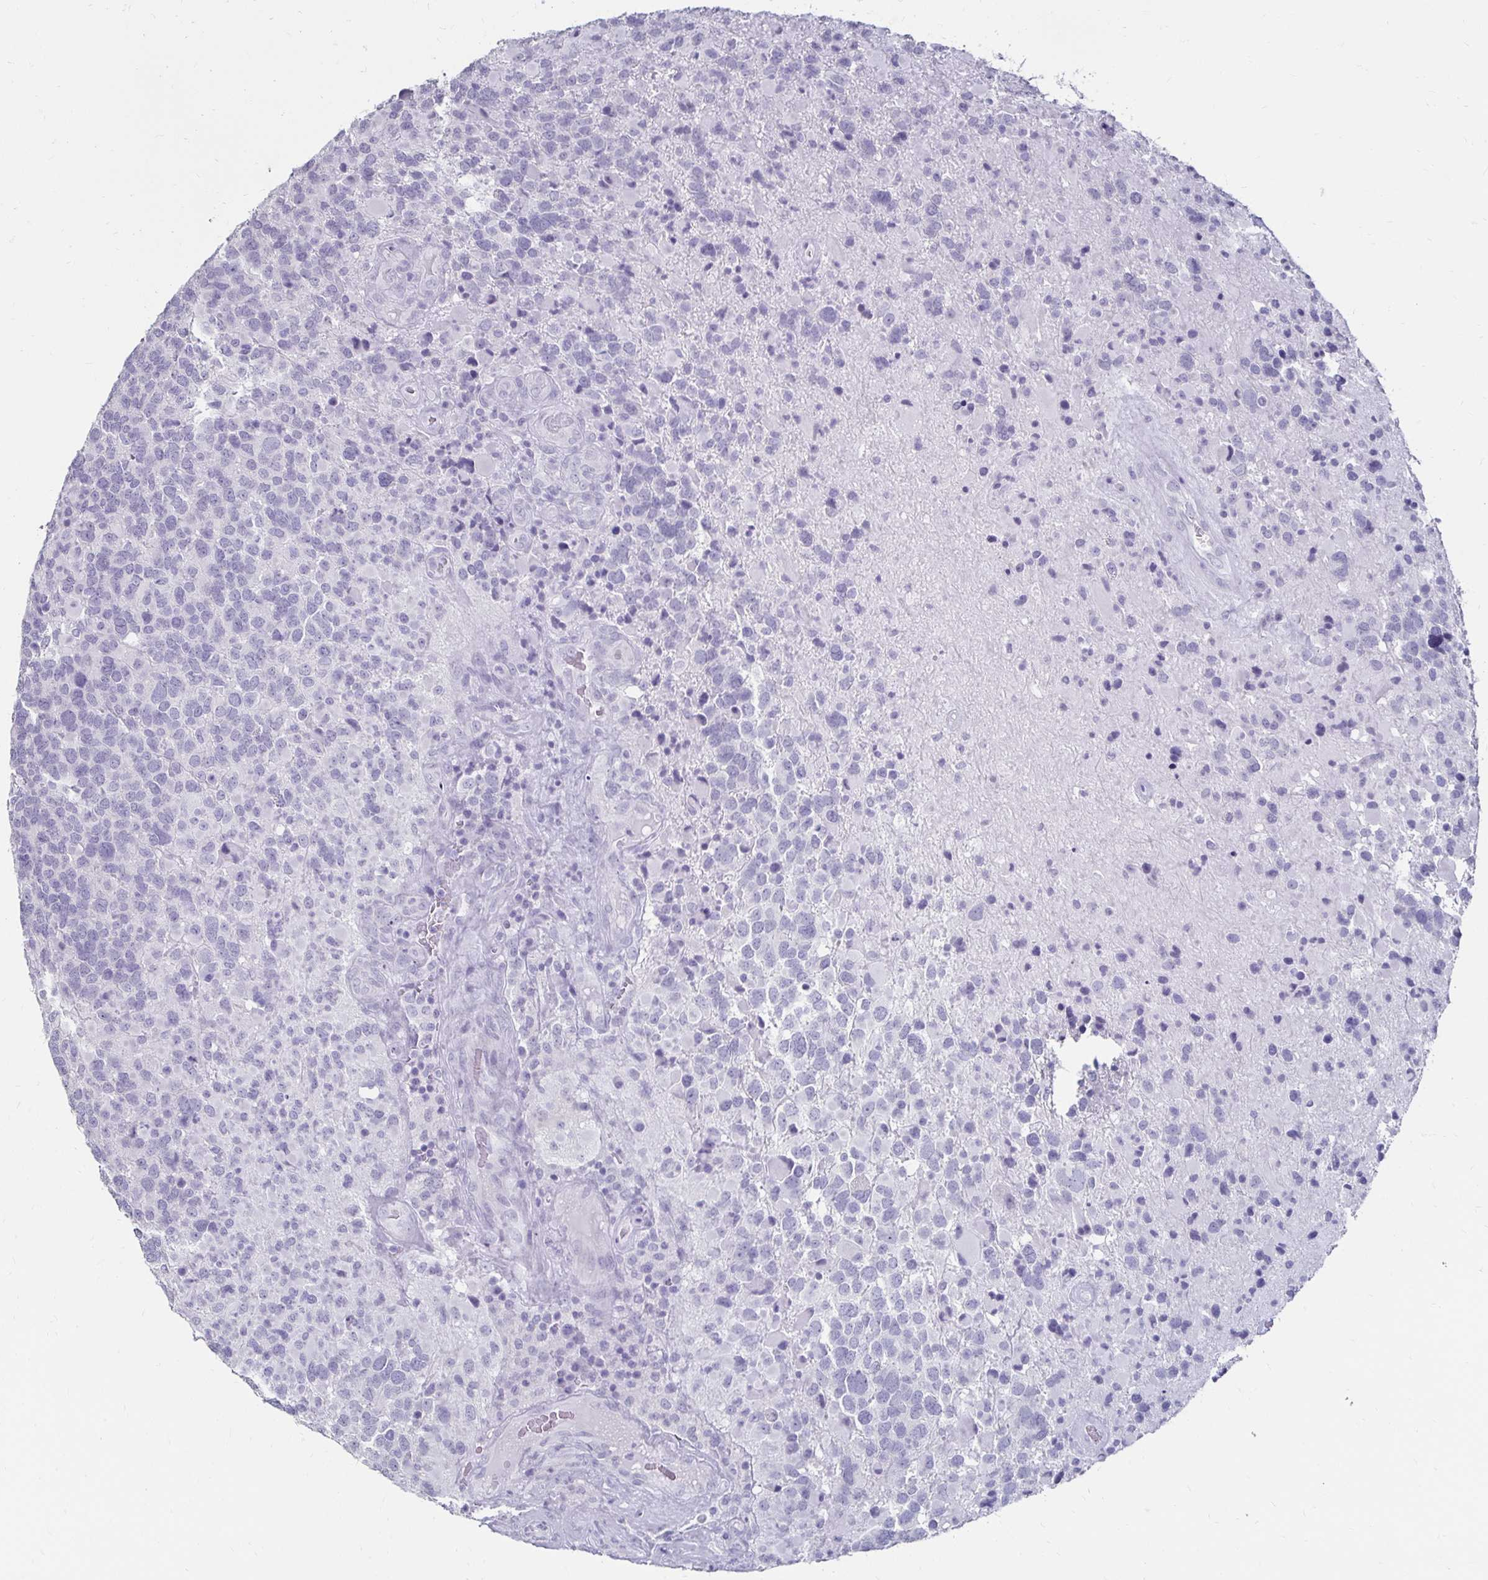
{"staining": {"intensity": "negative", "quantity": "none", "location": "none"}, "tissue": "glioma", "cell_type": "Tumor cells", "image_type": "cancer", "snomed": [{"axis": "morphology", "description": "Glioma, malignant, High grade"}, {"axis": "topography", "description": "Brain"}], "caption": "DAB (3,3'-diaminobenzidine) immunohistochemical staining of glioma demonstrates no significant positivity in tumor cells. (Brightfield microscopy of DAB immunohistochemistry (IHC) at high magnification).", "gene": "TOMM34", "patient": {"sex": "female", "age": 40}}